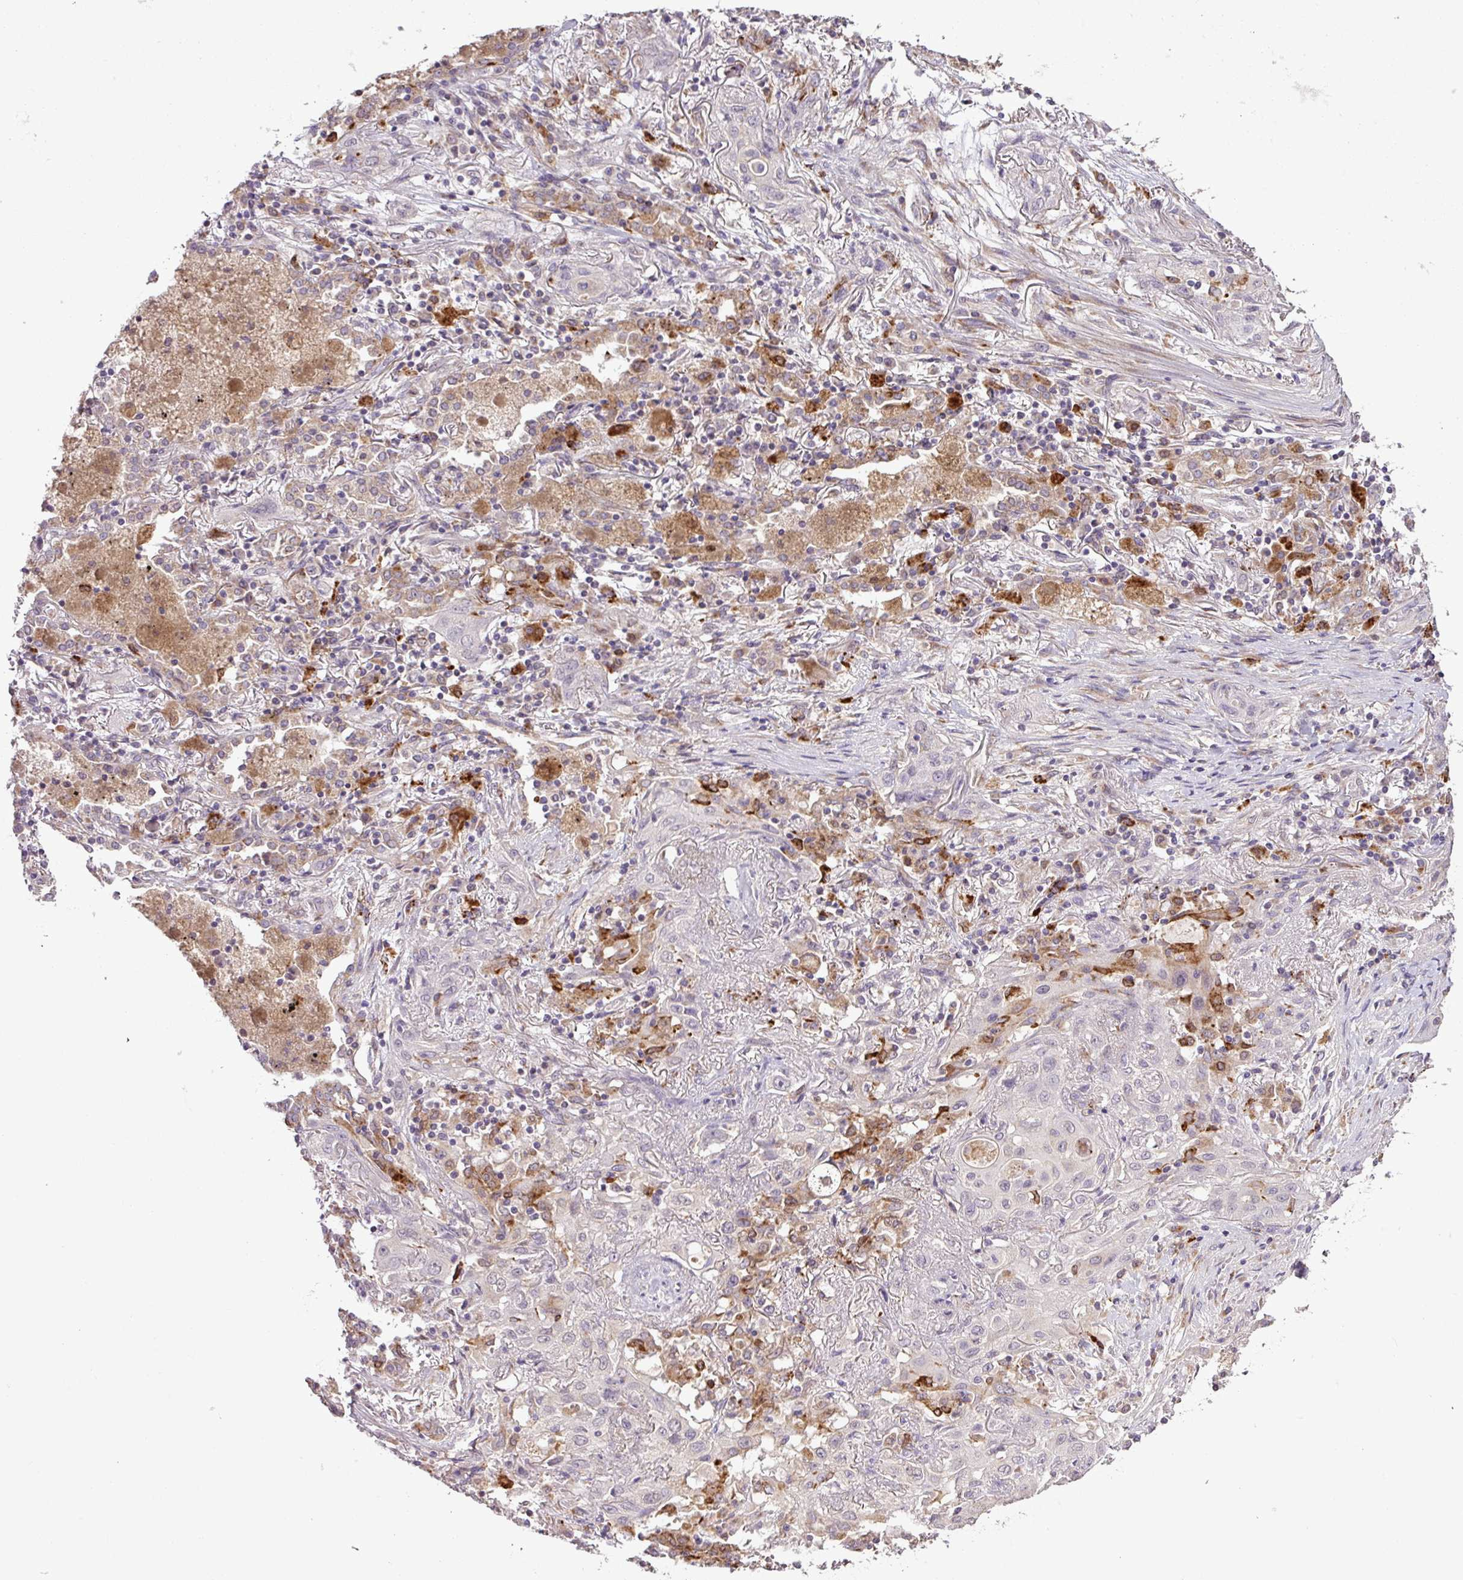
{"staining": {"intensity": "negative", "quantity": "none", "location": "none"}, "tissue": "lung cancer", "cell_type": "Tumor cells", "image_type": "cancer", "snomed": [{"axis": "morphology", "description": "Squamous cell carcinoma, NOS"}, {"axis": "topography", "description": "Lung"}], "caption": "A high-resolution micrograph shows IHC staining of lung cancer, which reveals no significant expression in tumor cells. Nuclei are stained in blue.", "gene": "SMCO4", "patient": {"sex": "female", "age": 47}}